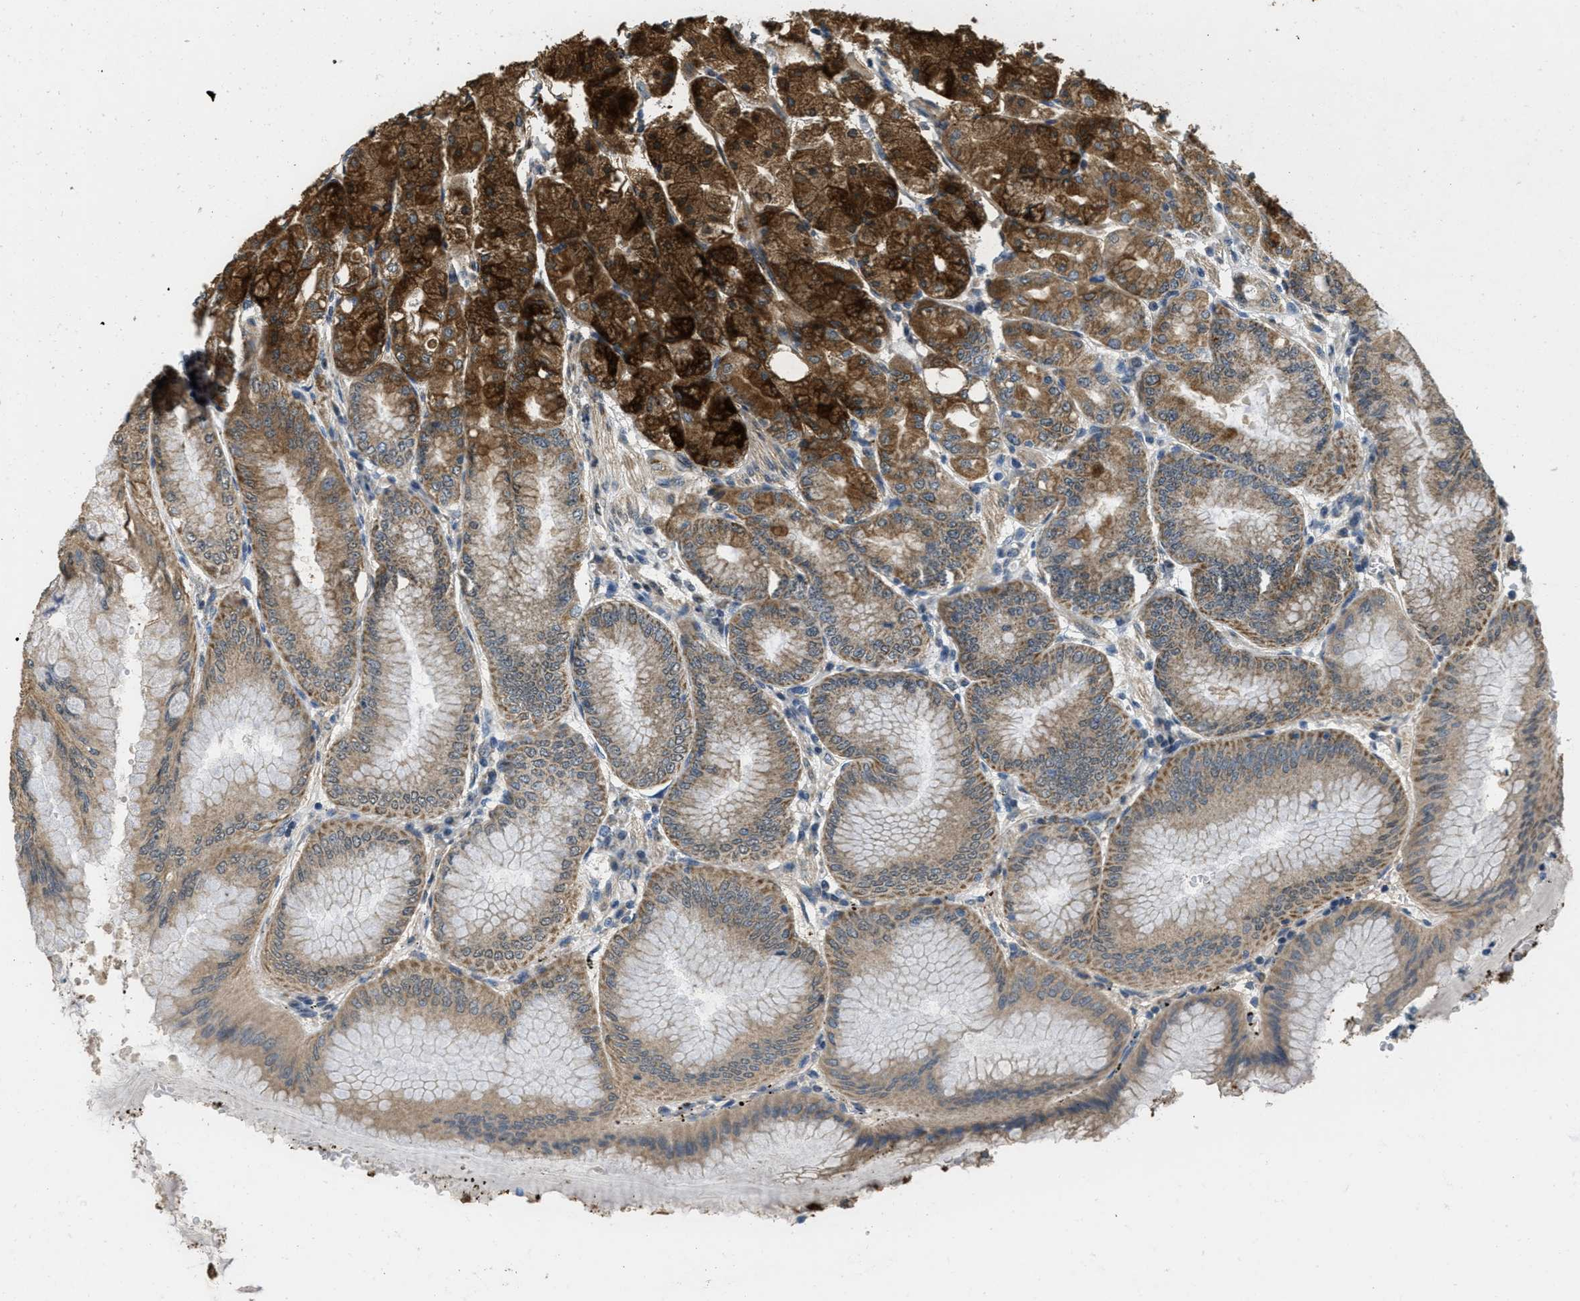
{"staining": {"intensity": "strong", "quantity": "25%-75%", "location": "cytoplasmic/membranous"}, "tissue": "stomach", "cell_type": "Glandular cells", "image_type": "normal", "snomed": [{"axis": "morphology", "description": "Normal tissue, NOS"}, {"axis": "topography", "description": "Stomach, lower"}], "caption": "About 25%-75% of glandular cells in unremarkable human stomach exhibit strong cytoplasmic/membranous protein expression as visualized by brown immunohistochemical staining.", "gene": "TOMM70", "patient": {"sex": "male", "age": 71}}